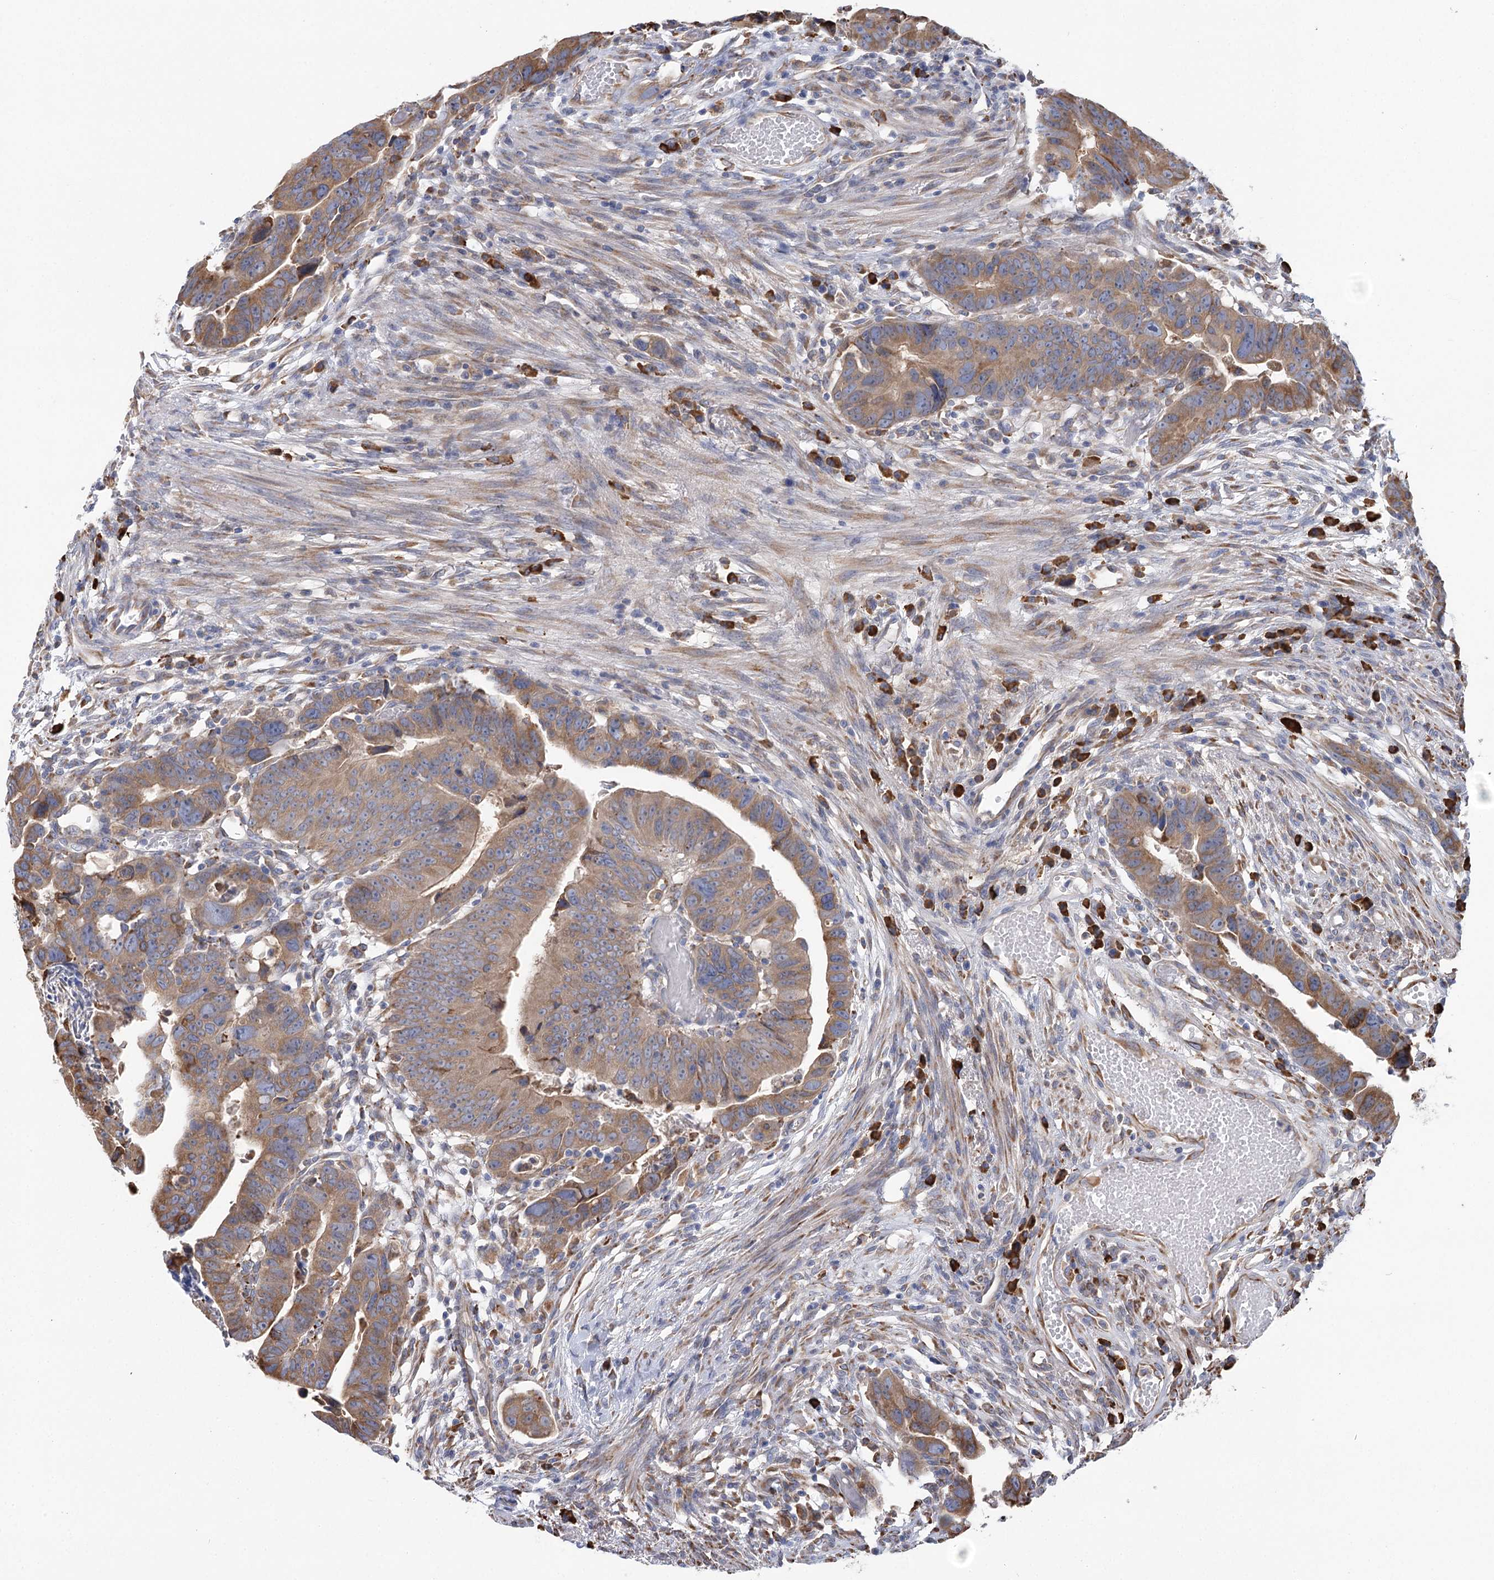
{"staining": {"intensity": "moderate", "quantity": ">75%", "location": "cytoplasmic/membranous"}, "tissue": "colorectal cancer", "cell_type": "Tumor cells", "image_type": "cancer", "snomed": [{"axis": "morphology", "description": "Adenocarcinoma, NOS"}, {"axis": "topography", "description": "Rectum"}], "caption": "Colorectal cancer stained with DAB (3,3'-diaminobenzidine) immunohistochemistry (IHC) shows medium levels of moderate cytoplasmic/membranous positivity in about >75% of tumor cells.", "gene": "METTL24", "patient": {"sex": "female", "age": 65}}